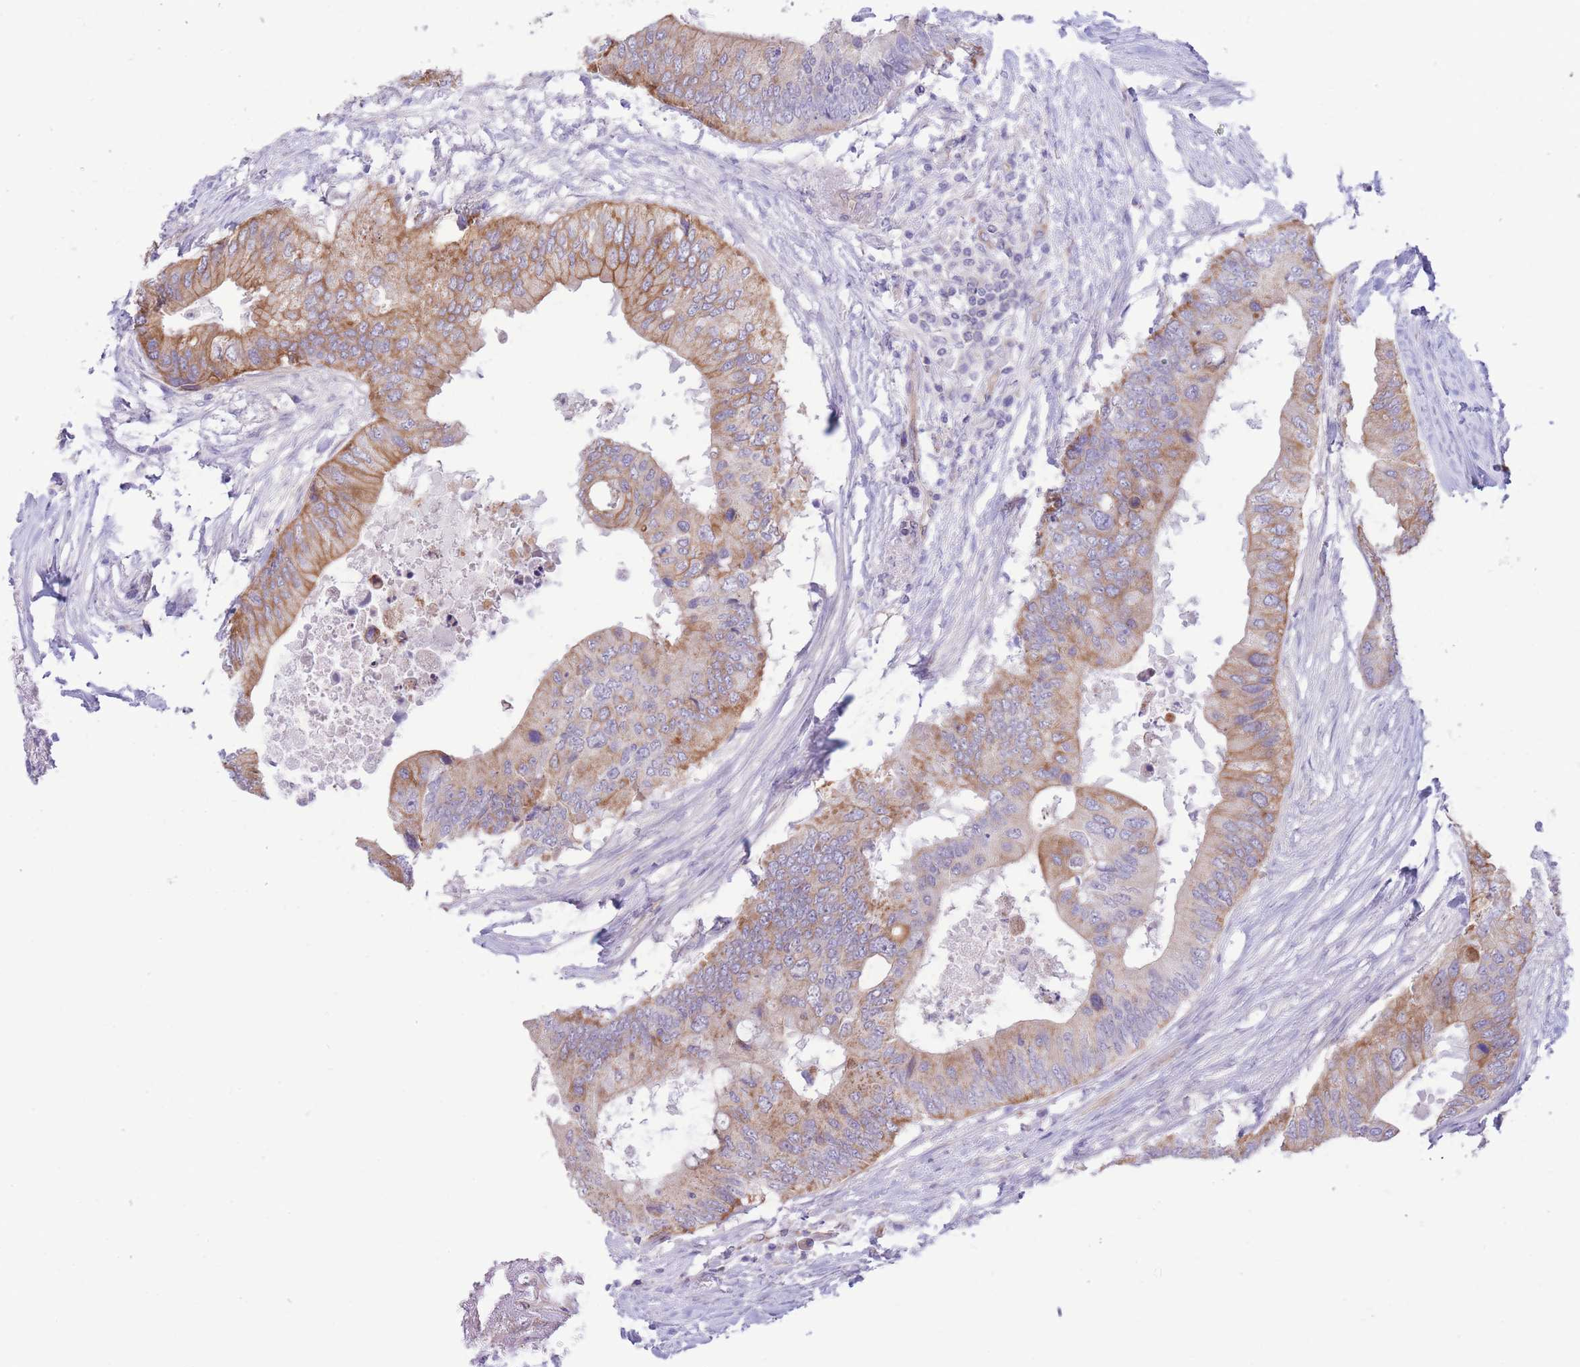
{"staining": {"intensity": "moderate", "quantity": "25%-75%", "location": "cytoplasmic/membranous"}, "tissue": "colorectal cancer", "cell_type": "Tumor cells", "image_type": "cancer", "snomed": [{"axis": "morphology", "description": "Adenocarcinoma, NOS"}, {"axis": "topography", "description": "Colon"}], "caption": "Human colorectal cancer stained with a protein marker displays moderate staining in tumor cells.", "gene": "MRPS31", "patient": {"sex": "male", "age": 71}}